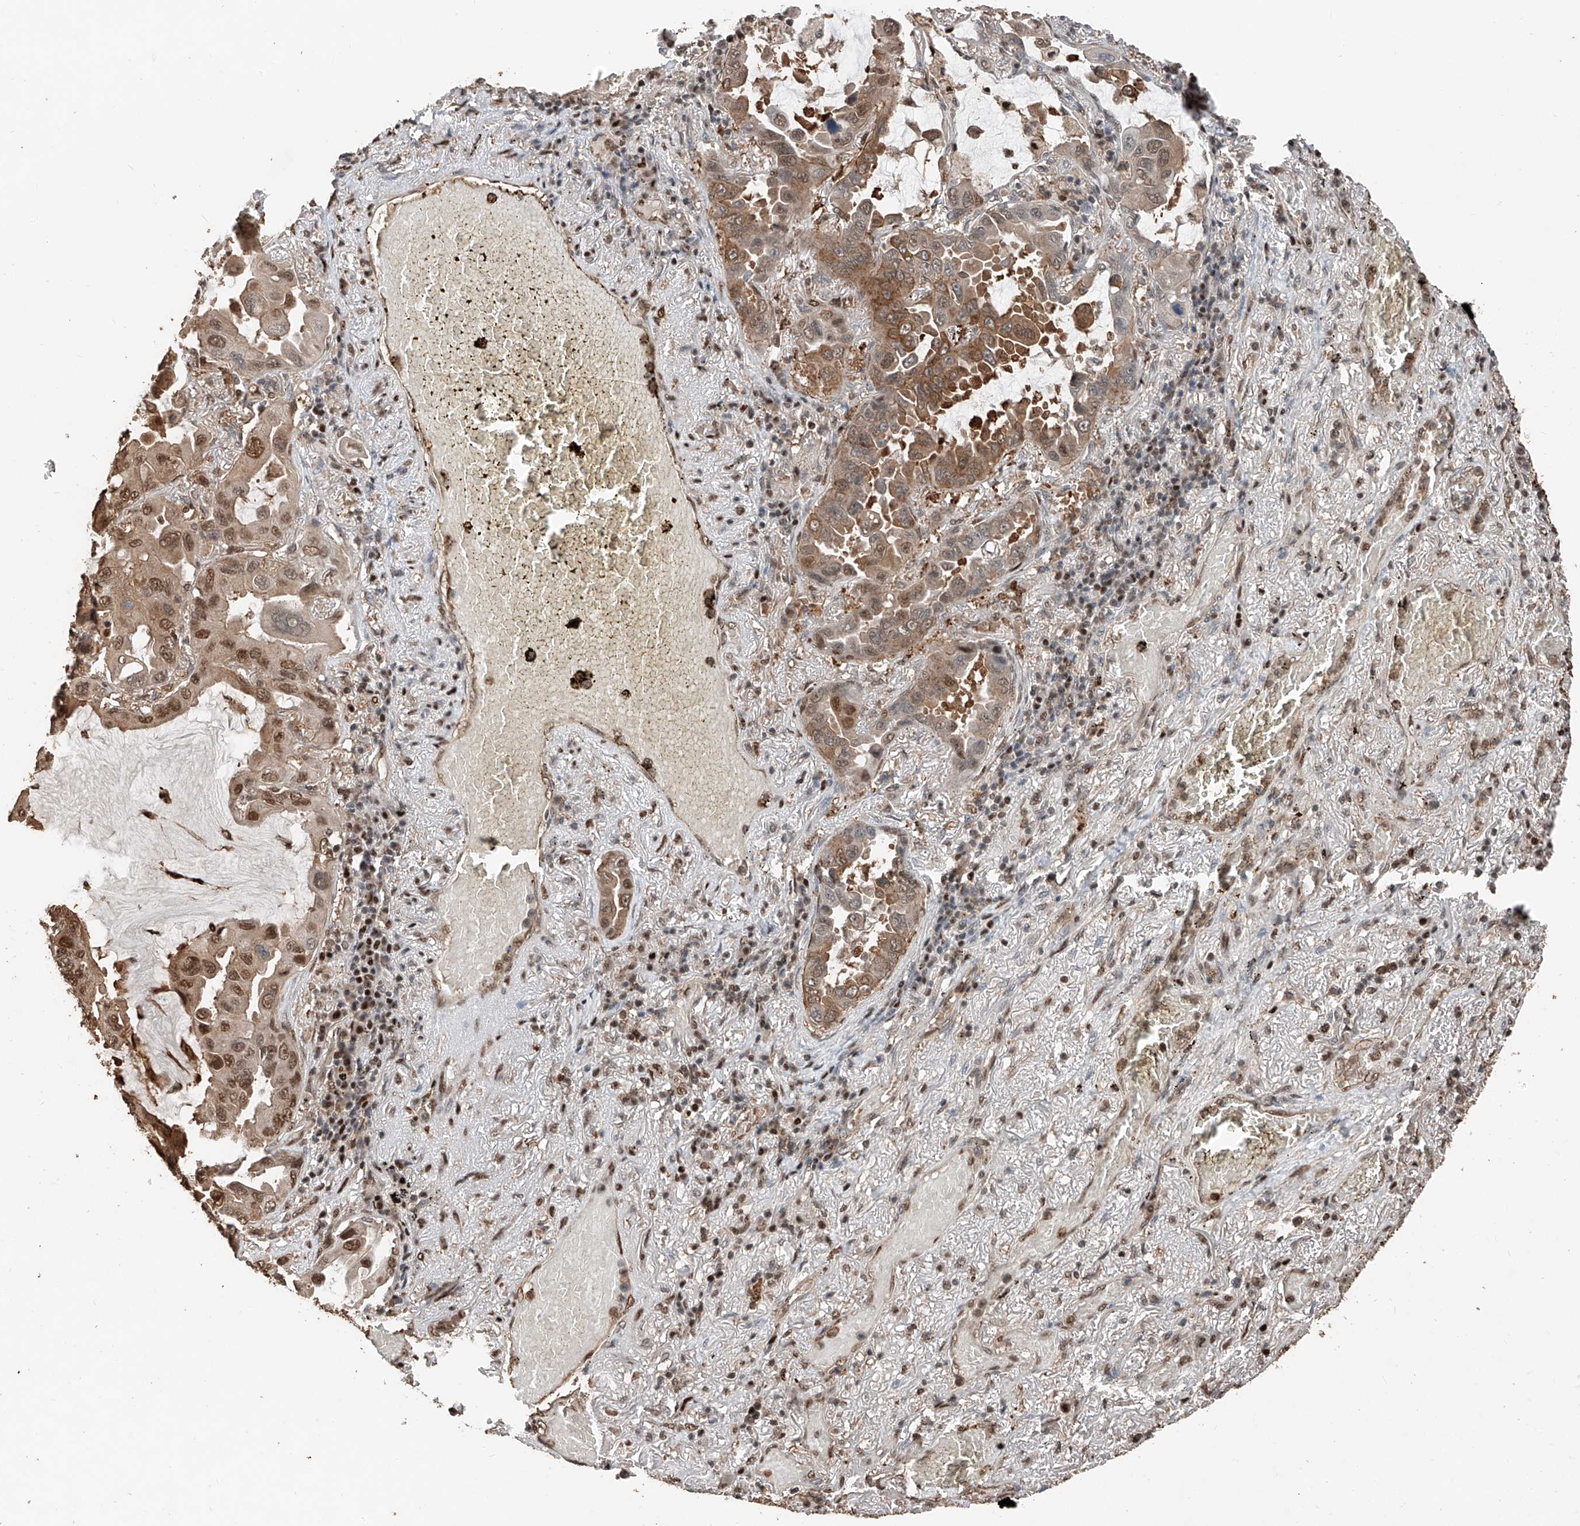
{"staining": {"intensity": "moderate", "quantity": "25%-75%", "location": "cytoplasmic/membranous,nuclear"}, "tissue": "lung cancer", "cell_type": "Tumor cells", "image_type": "cancer", "snomed": [{"axis": "morphology", "description": "Adenocarcinoma, NOS"}, {"axis": "topography", "description": "Lung"}], "caption": "IHC (DAB) staining of human lung cancer exhibits moderate cytoplasmic/membranous and nuclear protein positivity in about 25%-75% of tumor cells.", "gene": "RMND1", "patient": {"sex": "male", "age": 64}}